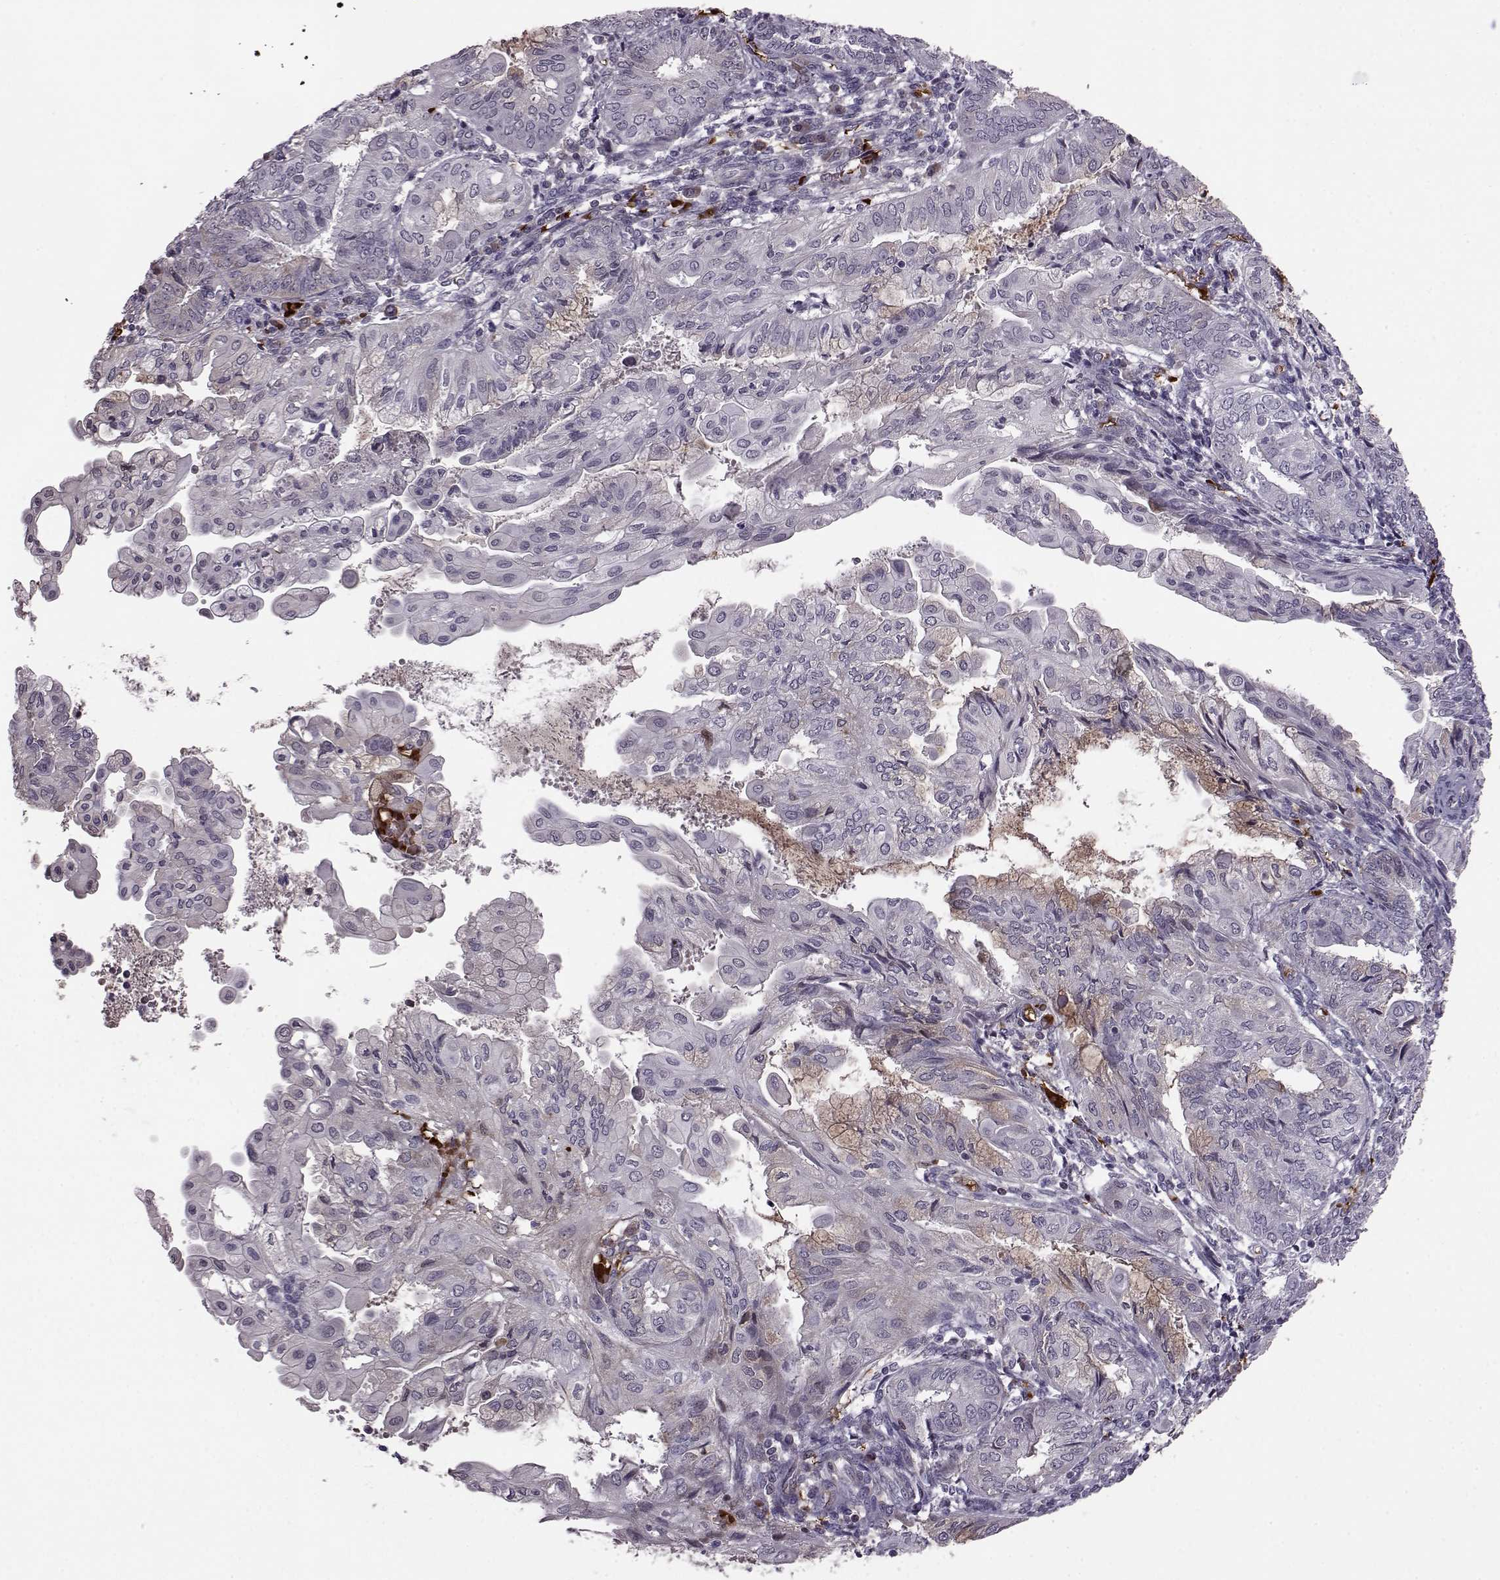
{"staining": {"intensity": "negative", "quantity": "none", "location": "none"}, "tissue": "endometrial cancer", "cell_type": "Tumor cells", "image_type": "cancer", "snomed": [{"axis": "morphology", "description": "Adenocarcinoma, NOS"}, {"axis": "topography", "description": "Endometrium"}], "caption": "A high-resolution micrograph shows IHC staining of adenocarcinoma (endometrial), which exhibits no significant expression in tumor cells.", "gene": "PROP1", "patient": {"sex": "female", "age": 68}}